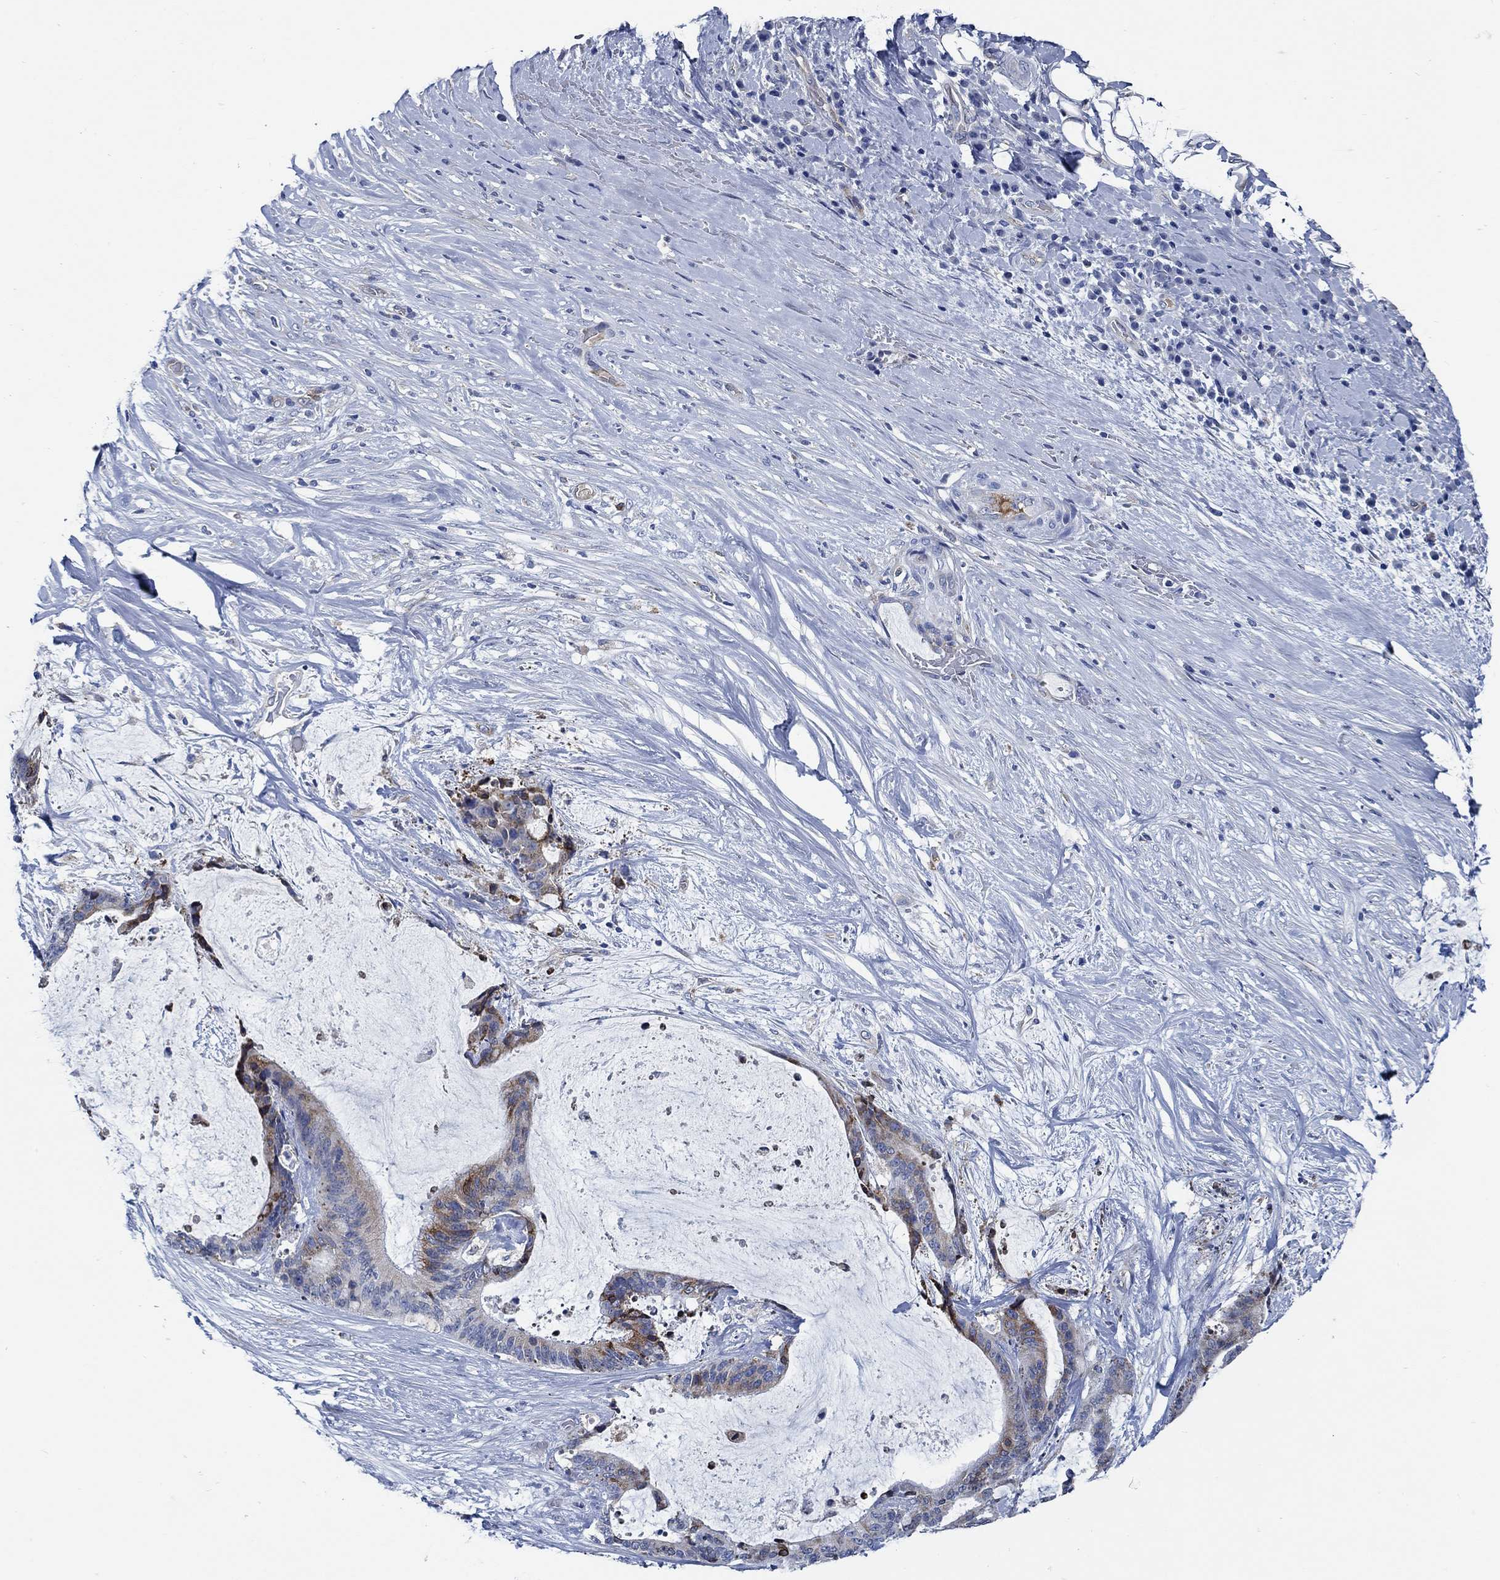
{"staining": {"intensity": "strong", "quantity": "<25%", "location": "cytoplasmic/membranous"}, "tissue": "liver cancer", "cell_type": "Tumor cells", "image_type": "cancer", "snomed": [{"axis": "morphology", "description": "Cholangiocarcinoma"}, {"axis": "topography", "description": "Liver"}], "caption": "Liver cholangiocarcinoma was stained to show a protein in brown. There is medium levels of strong cytoplasmic/membranous staining in about <25% of tumor cells.", "gene": "HECW2", "patient": {"sex": "female", "age": 73}}